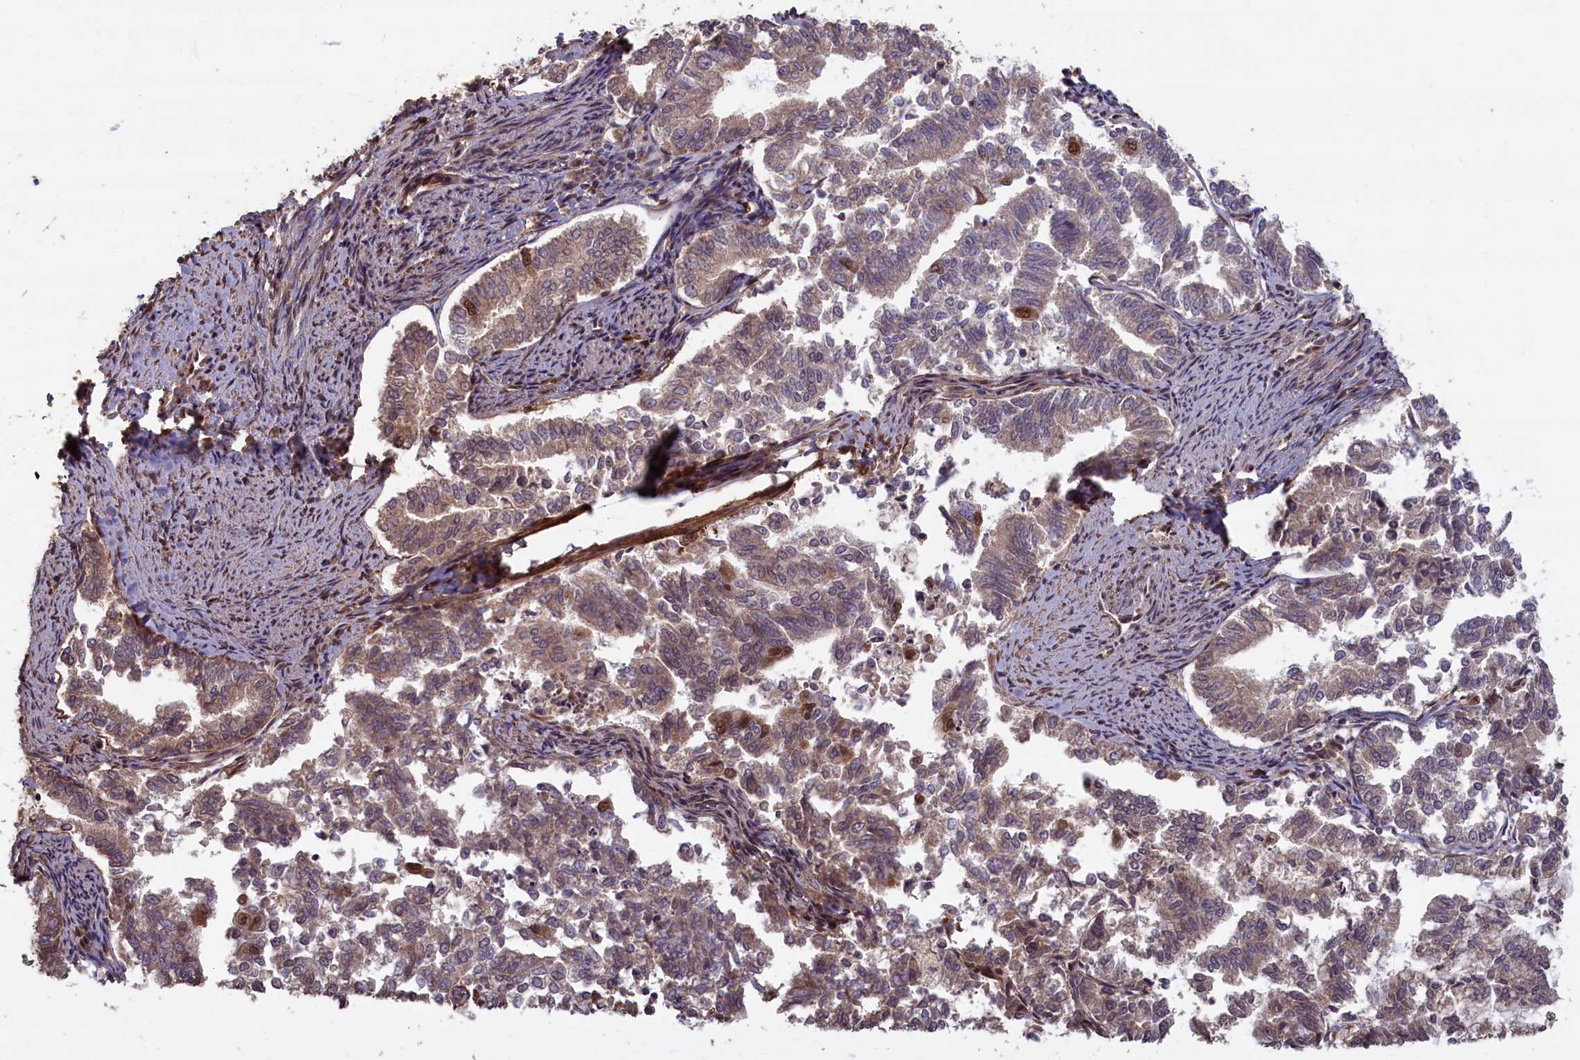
{"staining": {"intensity": "moderate", "quantity": "<25%", "location": "cytoplasmic/membranous,nuclear"}, "tissue": "endometrial cancer", "cell_type": "Tumor cells", "image_type": "cancer", "snomed": [{"axis": "morphology", "description": "Adenocarcinoma, NOS"}, {"axis": "topography", "description": "Endometrium"}], "caption": "This micrograph demonstrates immunohistochemistry (IHC) staining of endometrial cancer, with low moderate cytoplasmic/membranous and nuclear staining in about <25% of tumor cells.", "gene": "HIF3A", "patient": {"sex": "female", "age": 79}}